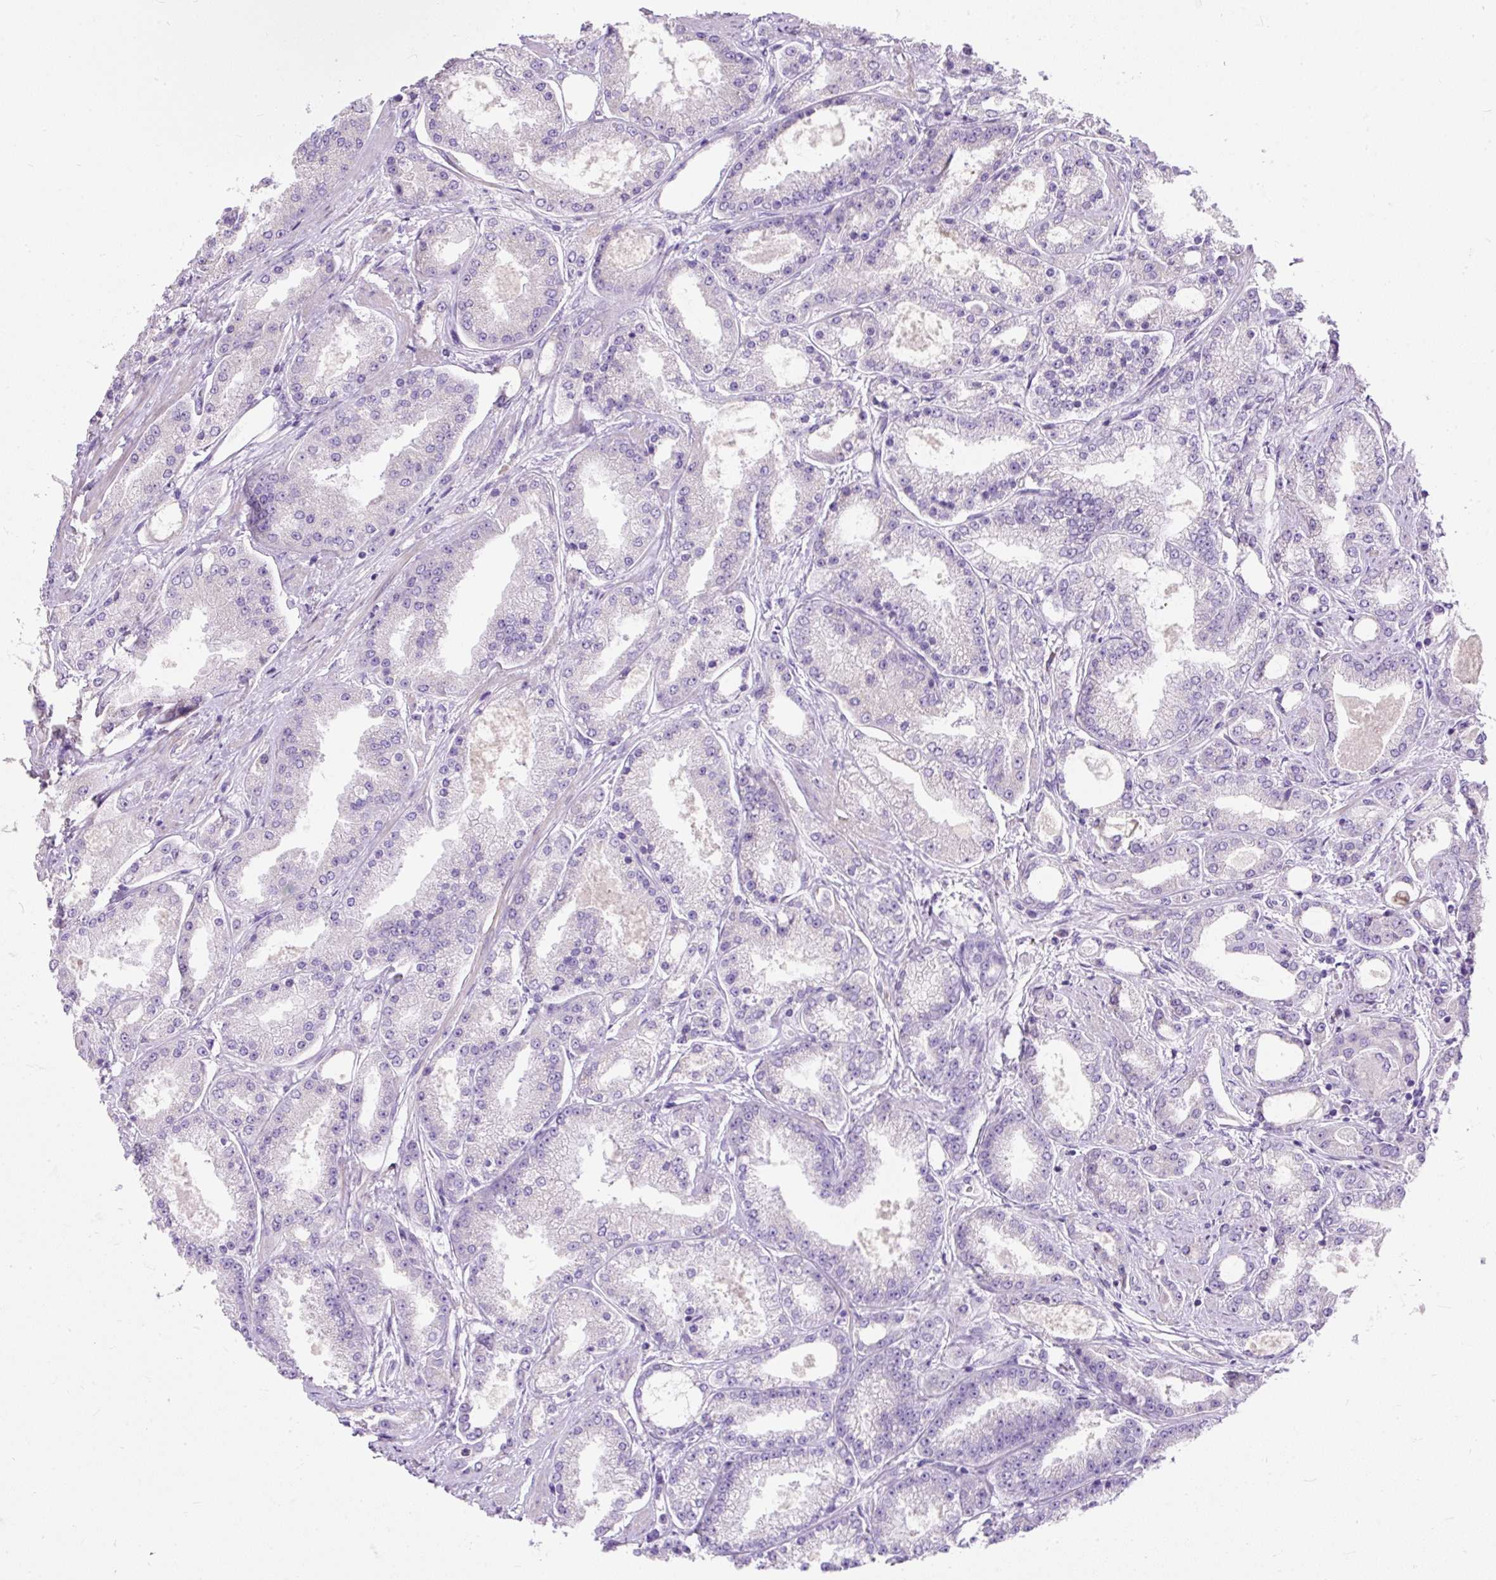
{"staining": {"intensity": "negative", "quantity": "none", "location": "none"}, "tissue": "prostate cancer", "cell_type": "Tumor cells", "image_type": "cancer", "snomed": [{"axis": "morphology", "description": "Adenocarcinoma, High grade"}, {"axis": "topography", "description": "Prostate"}], "caption": "DAB (3,3'-diaminobenzidine) immunohistochemical staining of prostate cancer exhibits no significant expression in tumor cells.", "gene": "SUSD5", "patient": {"sex": "male", "age": 69}}